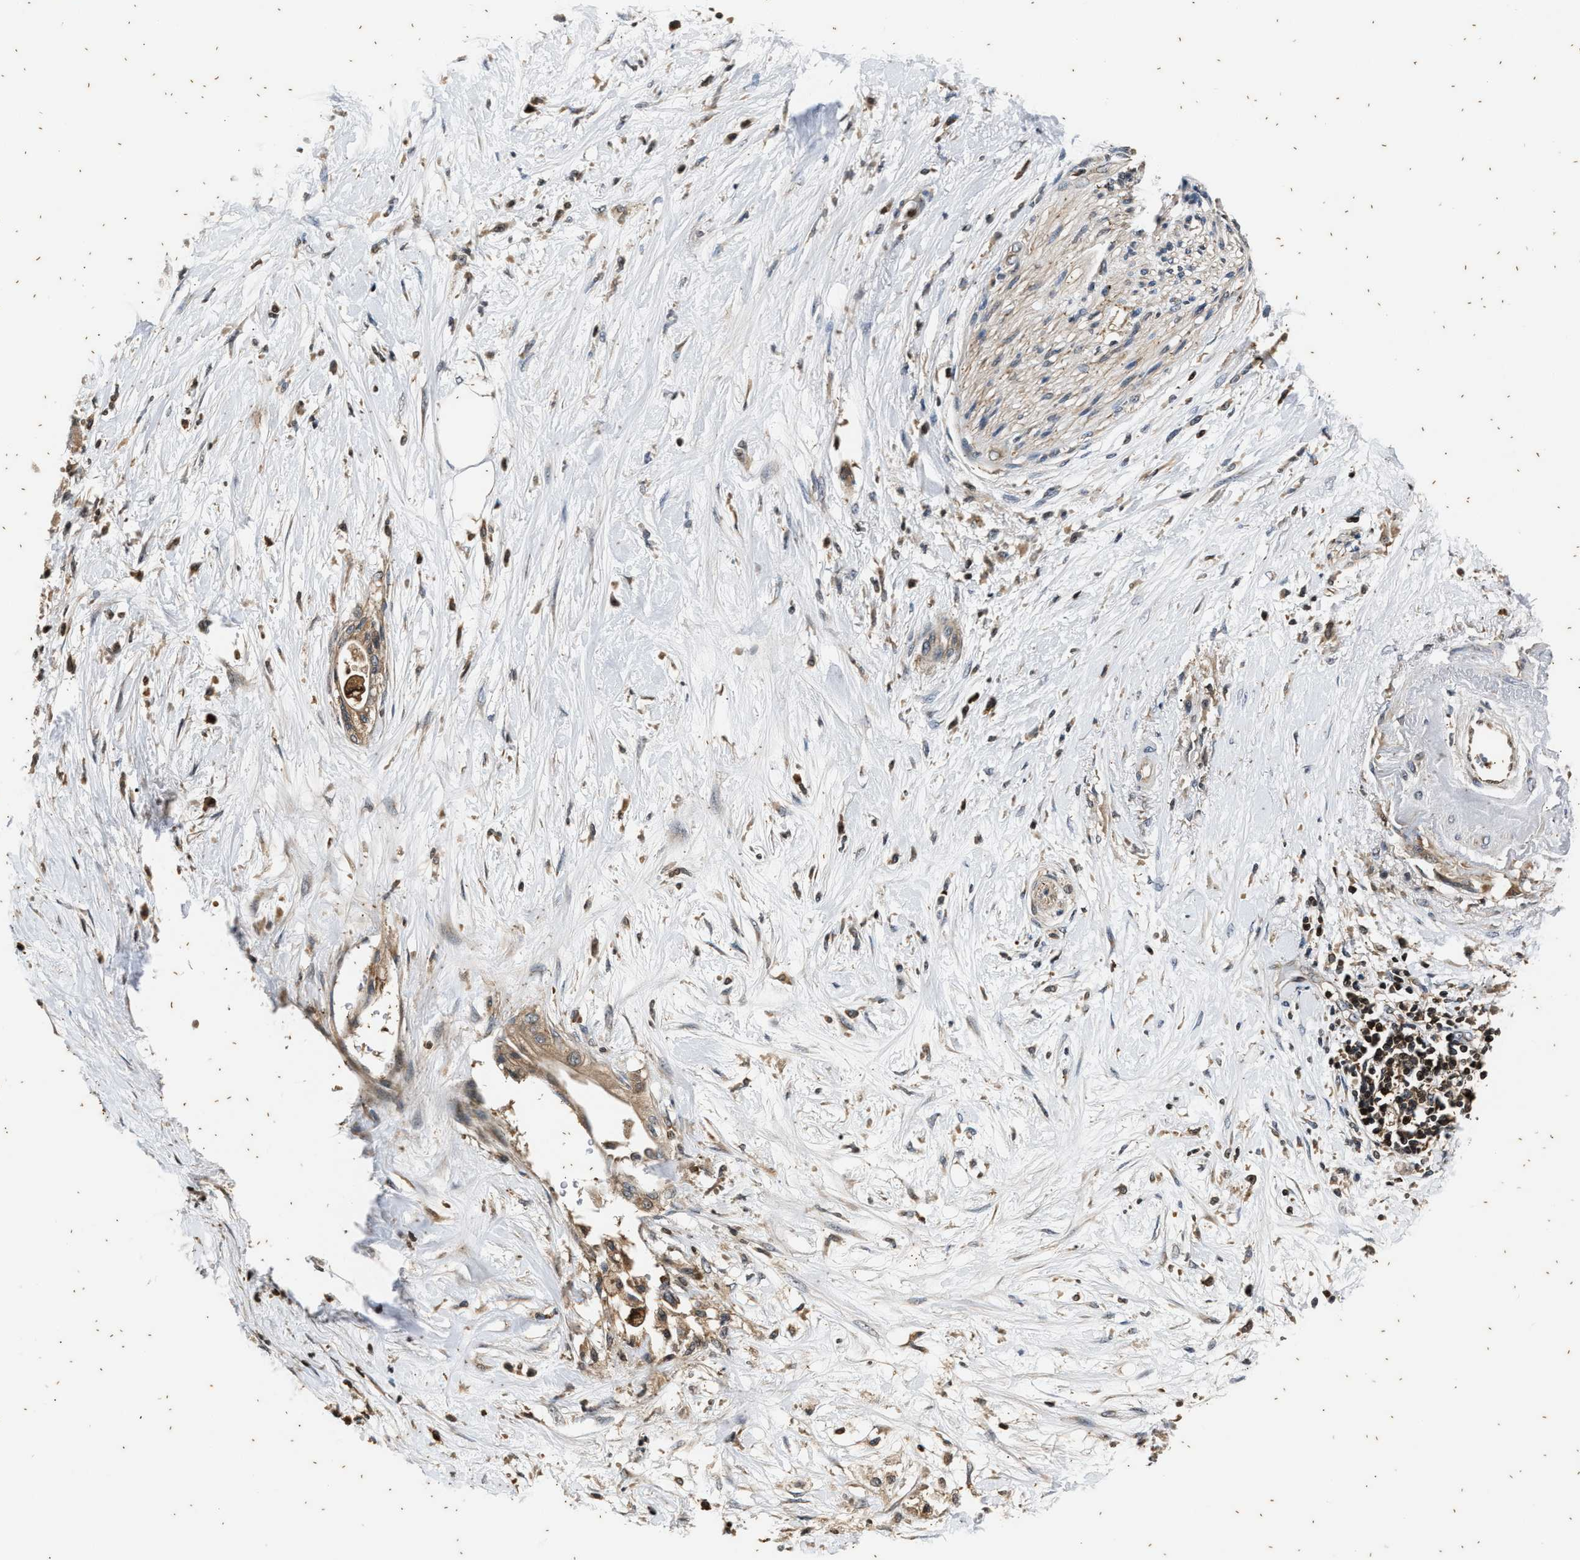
{"staining": {"intensity": "weak", "quantity": ">75%", "location": "cytoplasmic/membranous"}, "tissue": "pancreatic cancer", "cell_type": "Tumor cells", "image_type": "cancer", "snomed": [{"axis": "morphology", "description": "Normal tissue, NOS"}, {"axis": "morphology", "description": "Adenocarcinoma, NOS"}, {"axis": "topography", "description": "Pancreas"}, {"axis": "topography", "description": "Duodenum"}], "caption": "Immunohistochemical staining of adenocarcinoma (pancreatic) shows low levels of weak cytoplasmic/membranous staining in approximately >75% of tumor cells.", "gene": "PTPN7", "patient": {"sex": "female", "age": 60}}